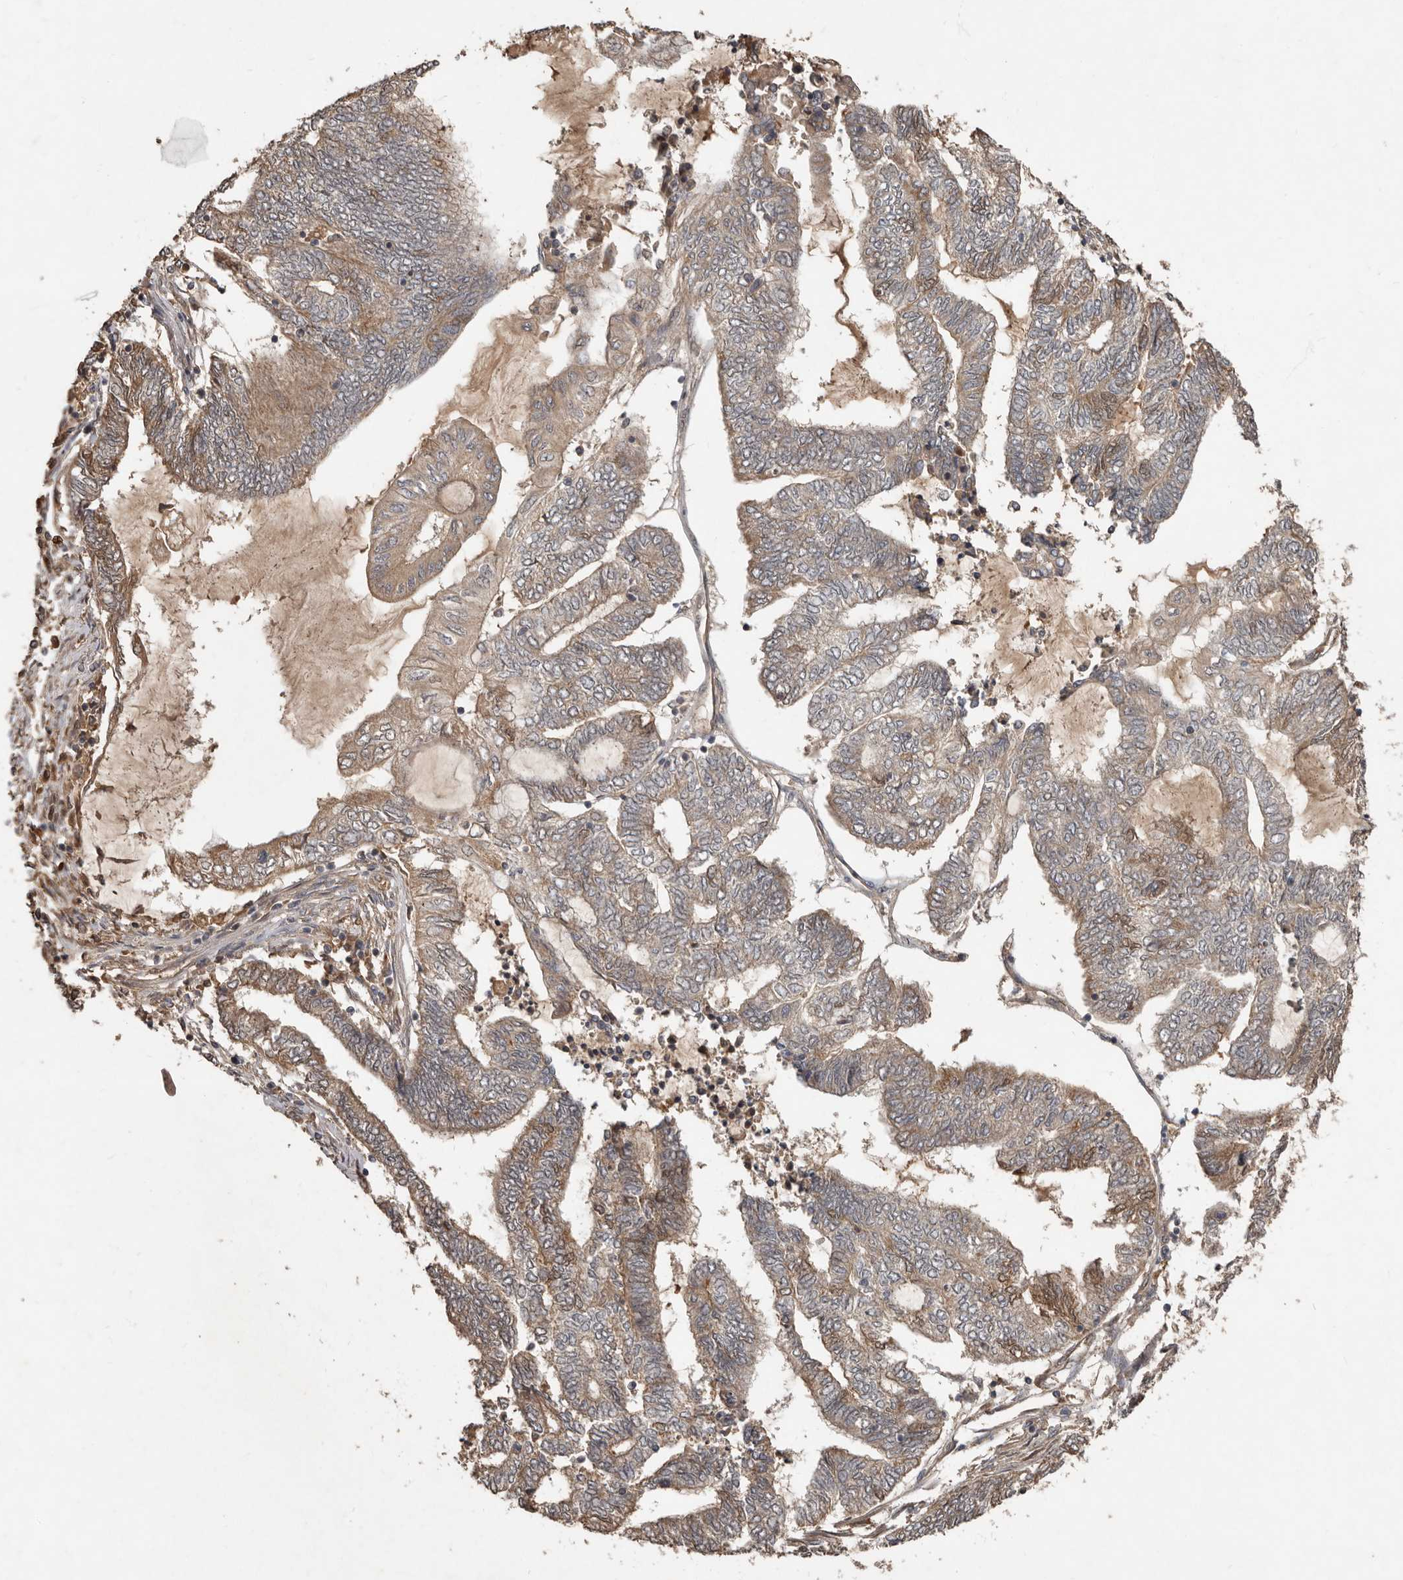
{"staining": {"intensity": "weak", "quantity": ">75%", "location": "cytoplasmic/membranous"}, "tissue": "endometrial cancer", "cell_type": "Tumor cells", "image_type": "cancer", "snomed": [{"axis": "morphology", "description": "Adenocarcinoma, NOS"}, {"axis": "topography", "description": "Uterus"}, {"axis": "topography", "description": "Endometrium"}], "caption": "Weak cytoplasmic/membranous positivity is identified in about >75% of tumor cells in endometrial cancer.", "gene": "KIF26B", "patient": {"sex": "female", "age": 70}}